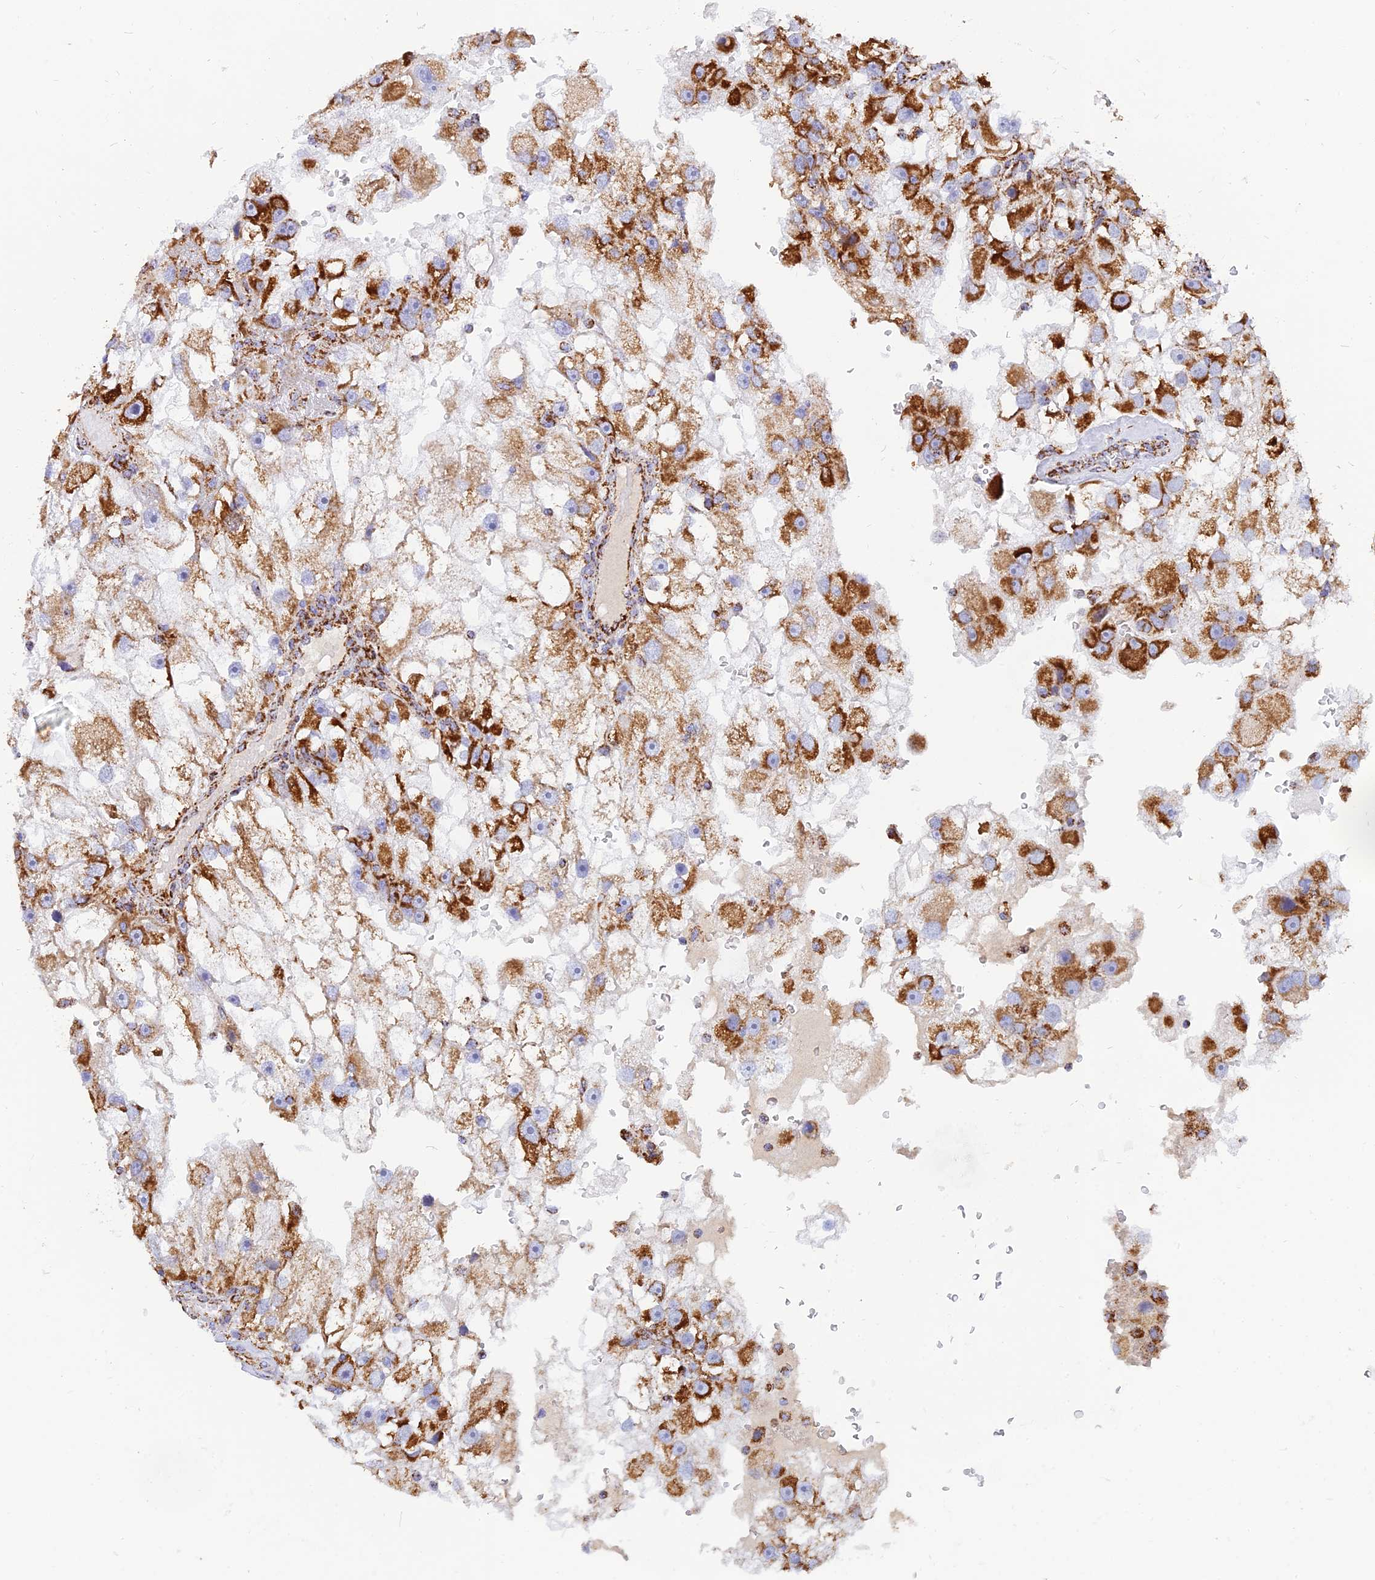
{"staining": {"intensity": "strong", "quantity": ">75%", "location": "cytoplasmic/membranous"}, "tissue": "renal cancer", "cell_type": "Tumor cells", "image_type": "cancer", "snomed": [{"axis": "morphology", "description": "Adenocarcinoma, NOS"}, {"axis": "topography", "description": "Kidney"}], "caption": "Immunohistochemical staining of human renal cancer (adenocarcinoma) exhibits high levels of strong cytoplasmic/membranous staining in about >75% of tumor cells. Ihc stains the protein of interest in brown and the nuclei are stained blue.", "gene": "NDUFB6", "patient": {"sex": "male", "age": 63}}